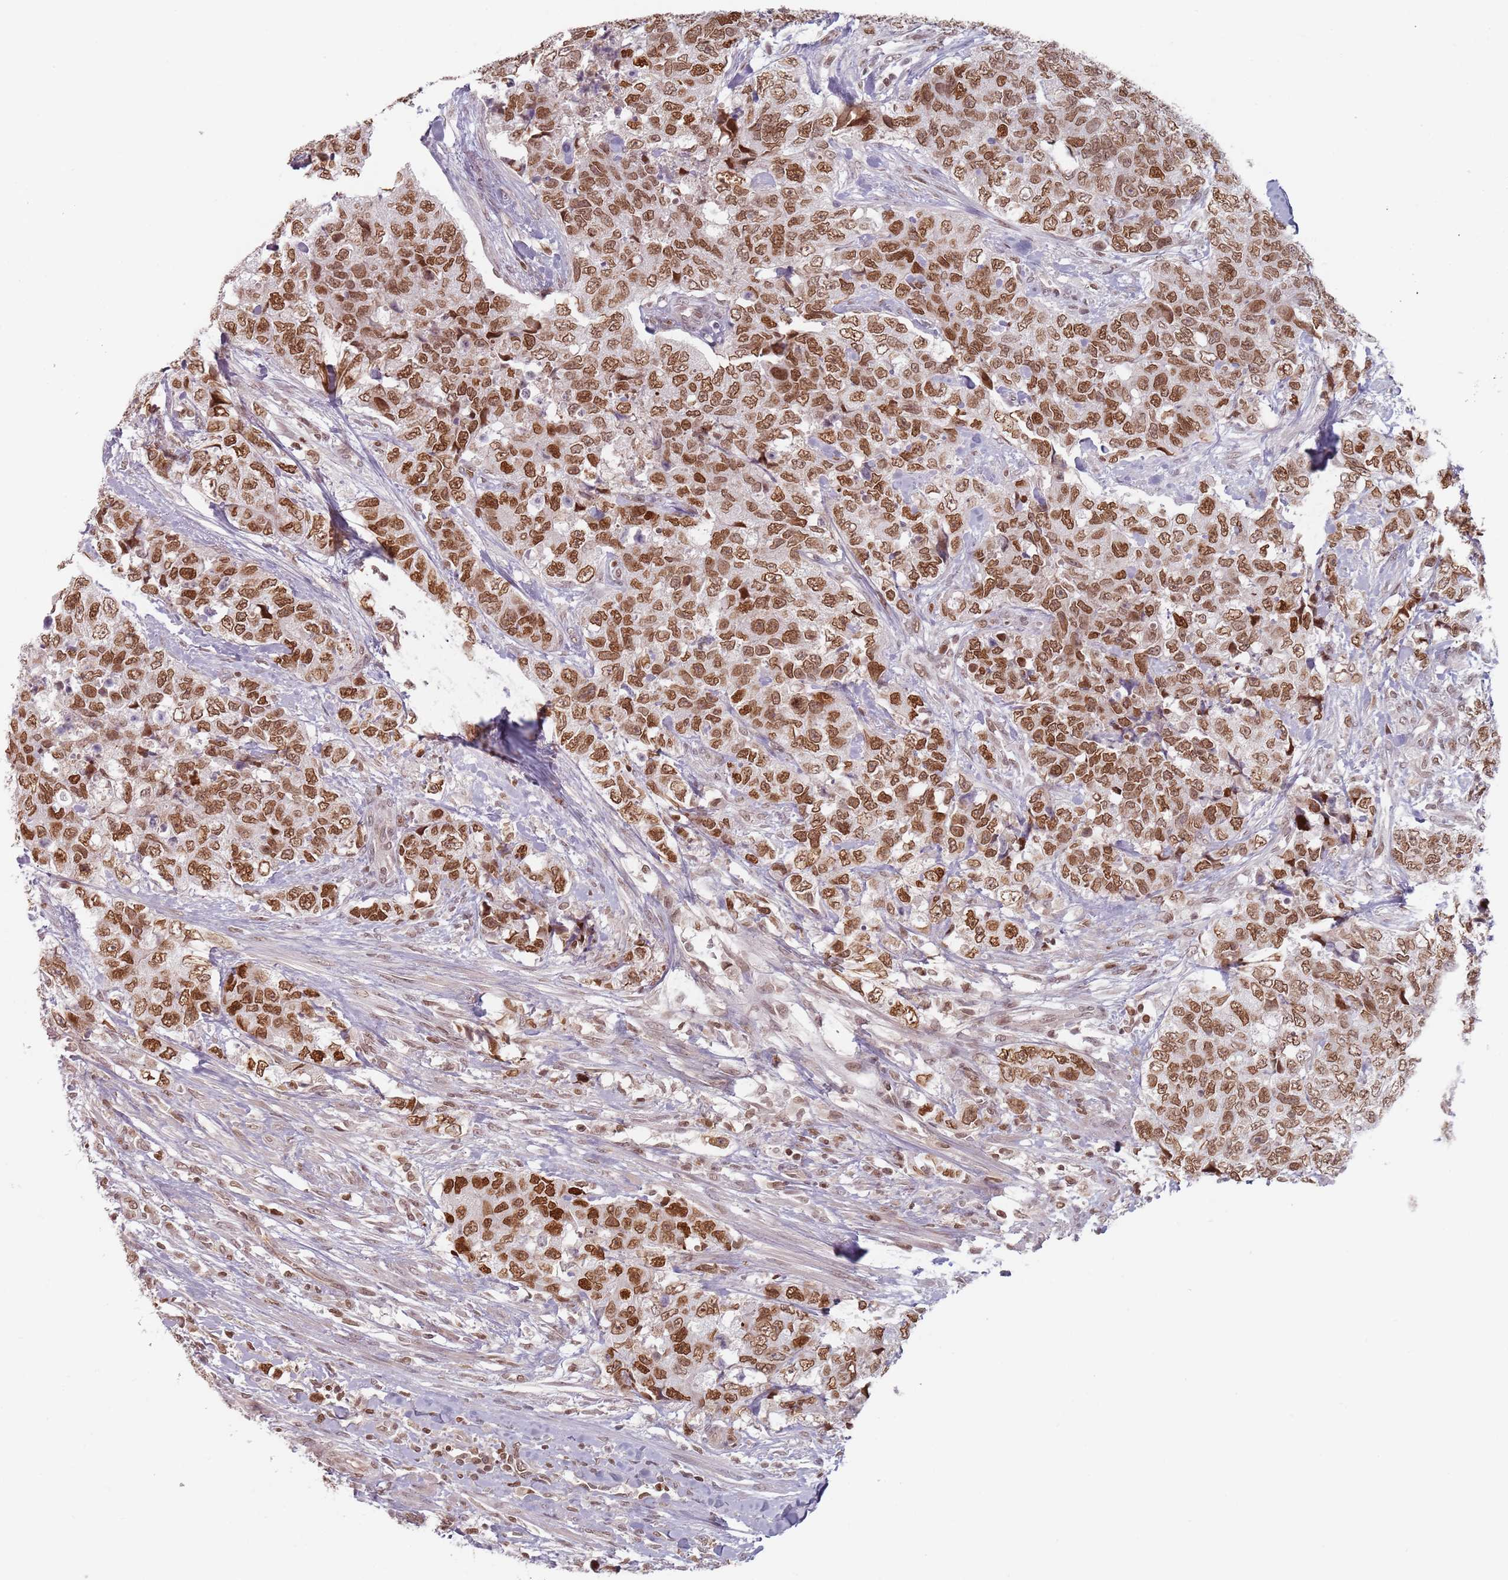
{"staining": {"intensity": "strong", "quantity": ">75%", "location": "cytoplasmic/membranous,nuclear"}, "tissue": "urothelial cancer", "cell_type": "Tumor cells", "image_type": "cancer", "snomed": [{"axis": "morphology", "description": "Urothelial carcinoma, High grade"}, {"axis": "topography", "description": "Urinary bladder"}], "caption": "Human urothelial cancer stained with a protein marker demonstrates strong staining in tumor cells.", "gene": "NUP50", "patient": {"sex": "female", "age": 78}}